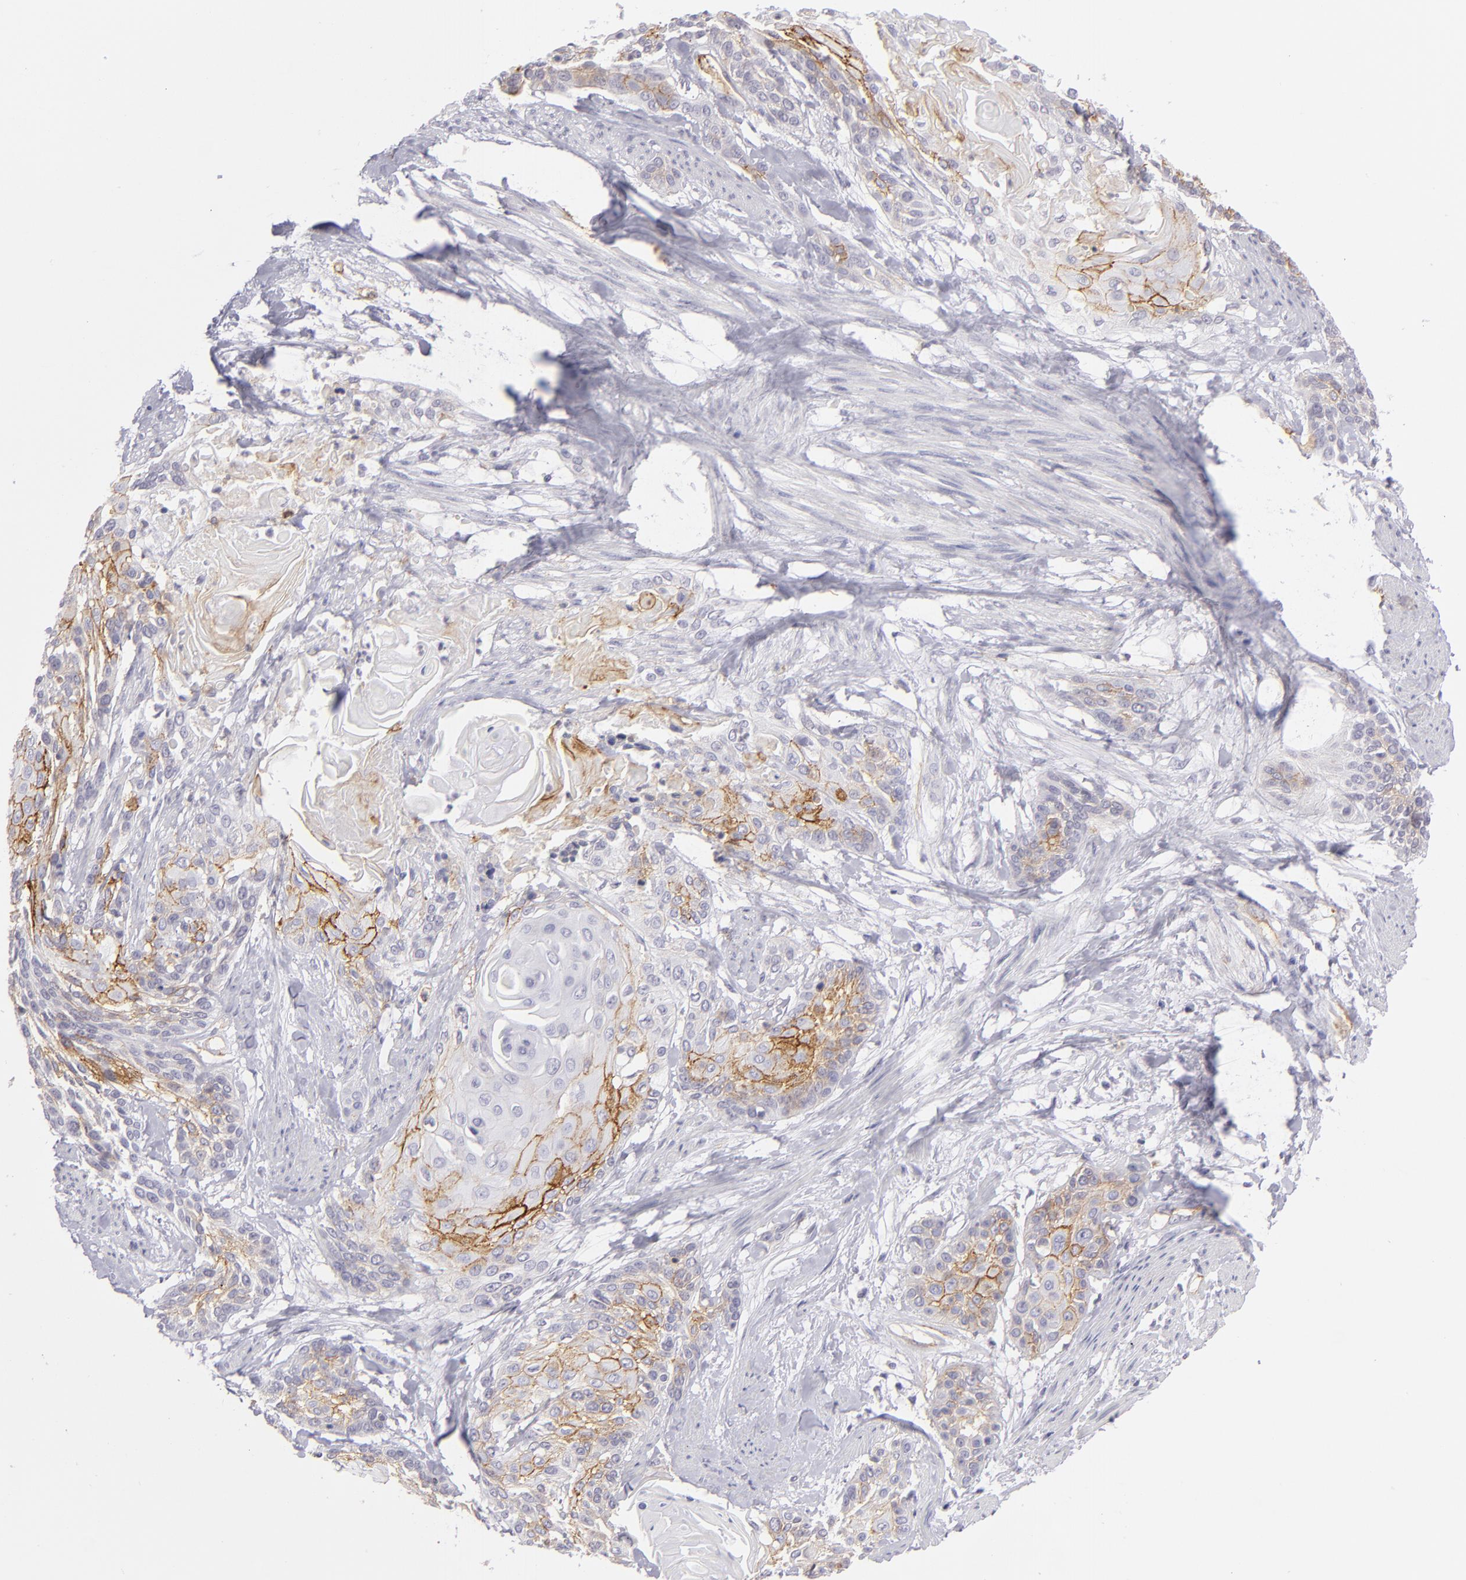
{"staining": {"intensity": "moderate", "quantity": "25%-75%", "location": "cytoplasmic/membranous"}, "tissue": "cervical cancer", "cell_type": "Tumor cells", "image_type": "cancer", "snomed": [{"axis": "morphology", "description": "Squamous cell carcinoma, NOS"}, {"axis": "topography", "description": "Cervix"}], "caption": "Squamous cell carcinoma (cervical) stained for a protein reveals moderate cytoplasmic/membranous positivity in tumor cells. Ihc stains the protein of interest in brown and the nuclei are stained blue.", "gene": "THBD", "patient": {"sex": "female", "age": 57}}